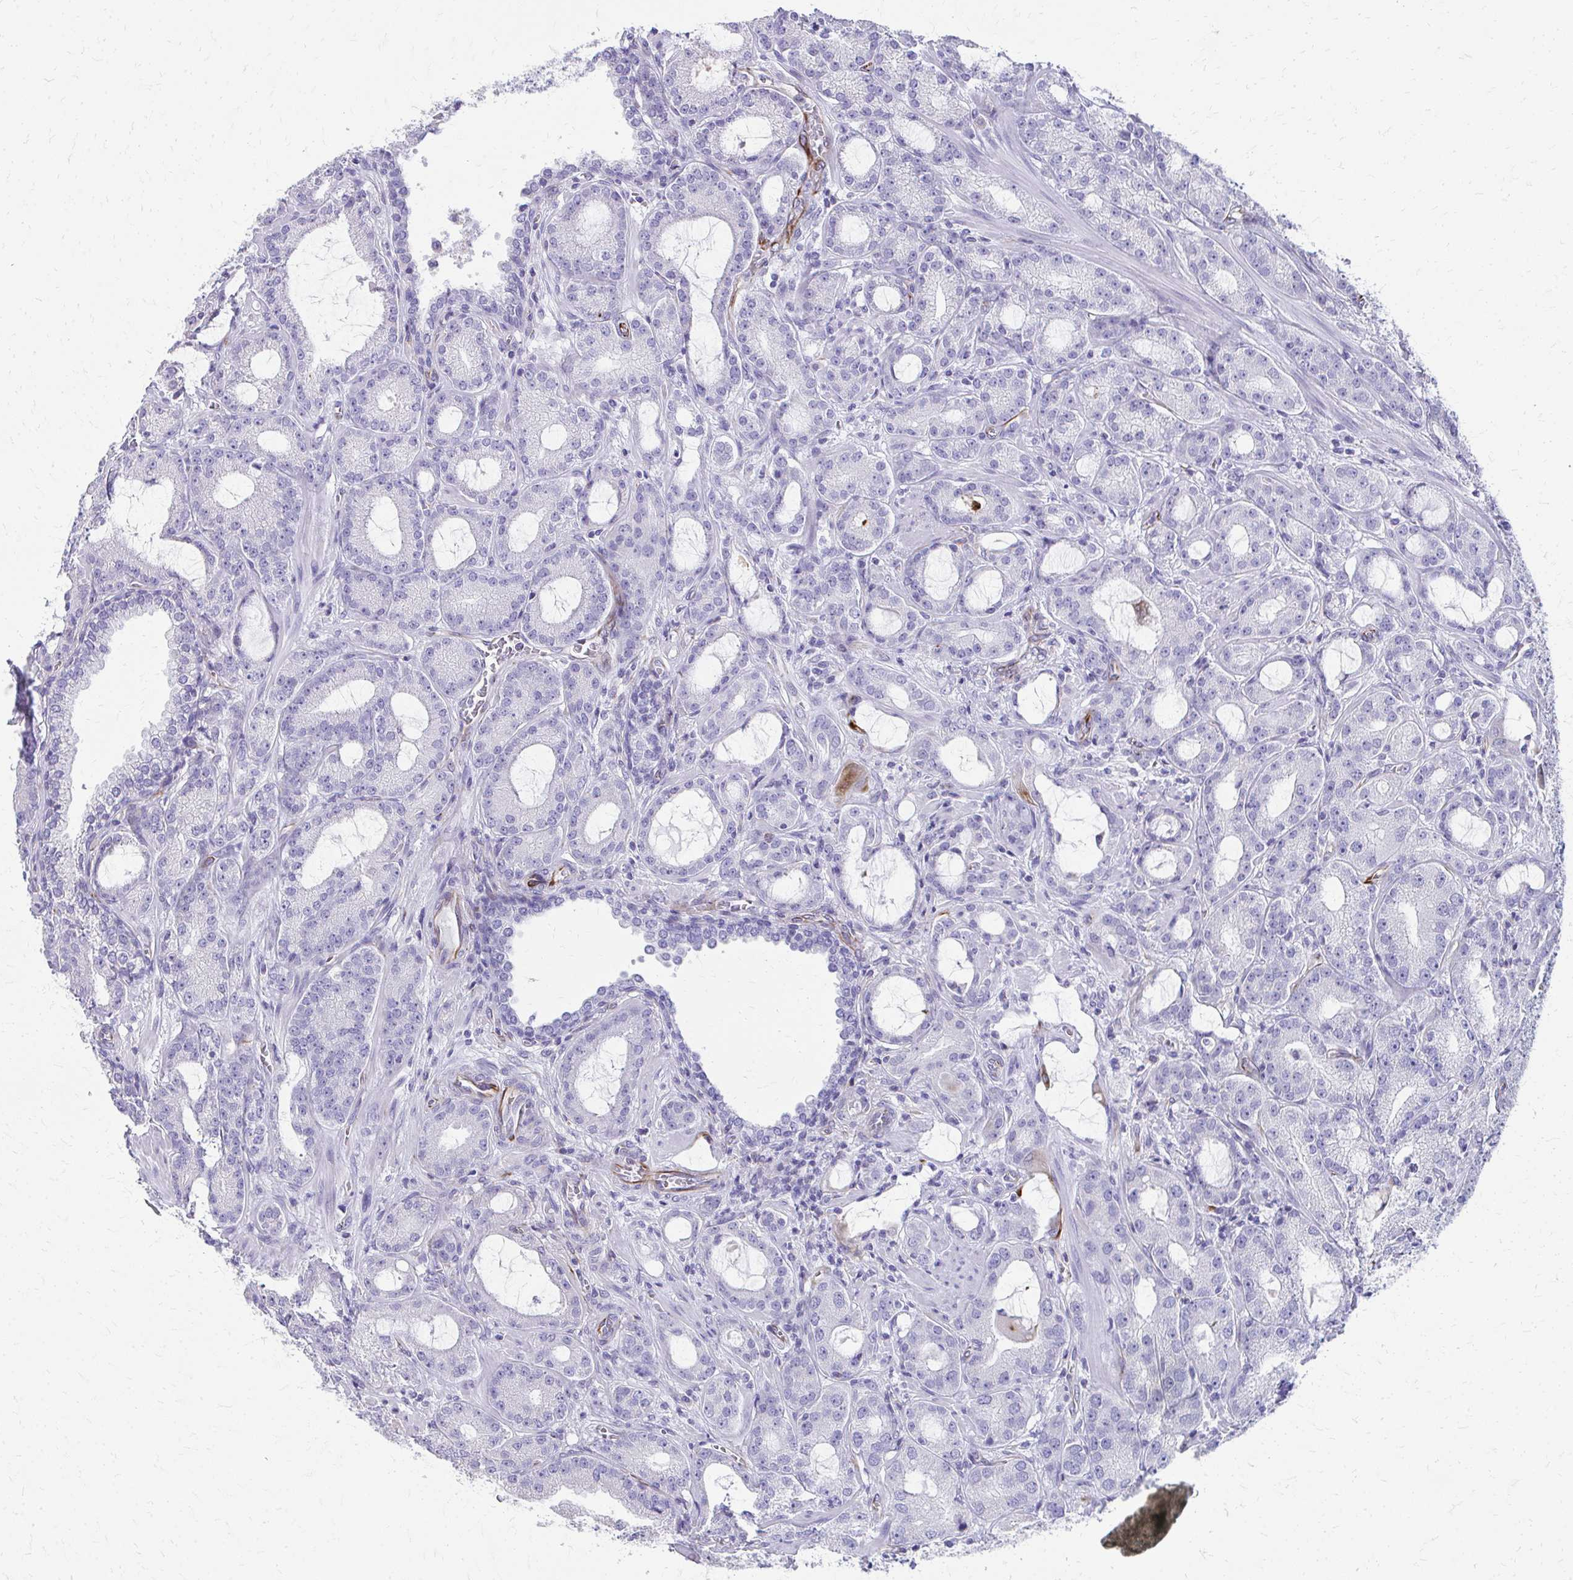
{"staining": {"intensity": "negative", "quantity": "none", "location": "none"}, "tissue": "prostate cancer", "cell_type": "Tumor cells", "image_type": "cancer", "snomed": [{"axis": "morphology", "description": "Adenocarcinoma, High grade"}, {"axis": "topography", "description": "Prostate"}], "caption": "This is an IHC histopathology image of human prostate adenocarcinoma (high-grade). There is no positivity in tumor cells.", "gene": "TRIM6", "patient": {"sex": "male", "age": 65}}